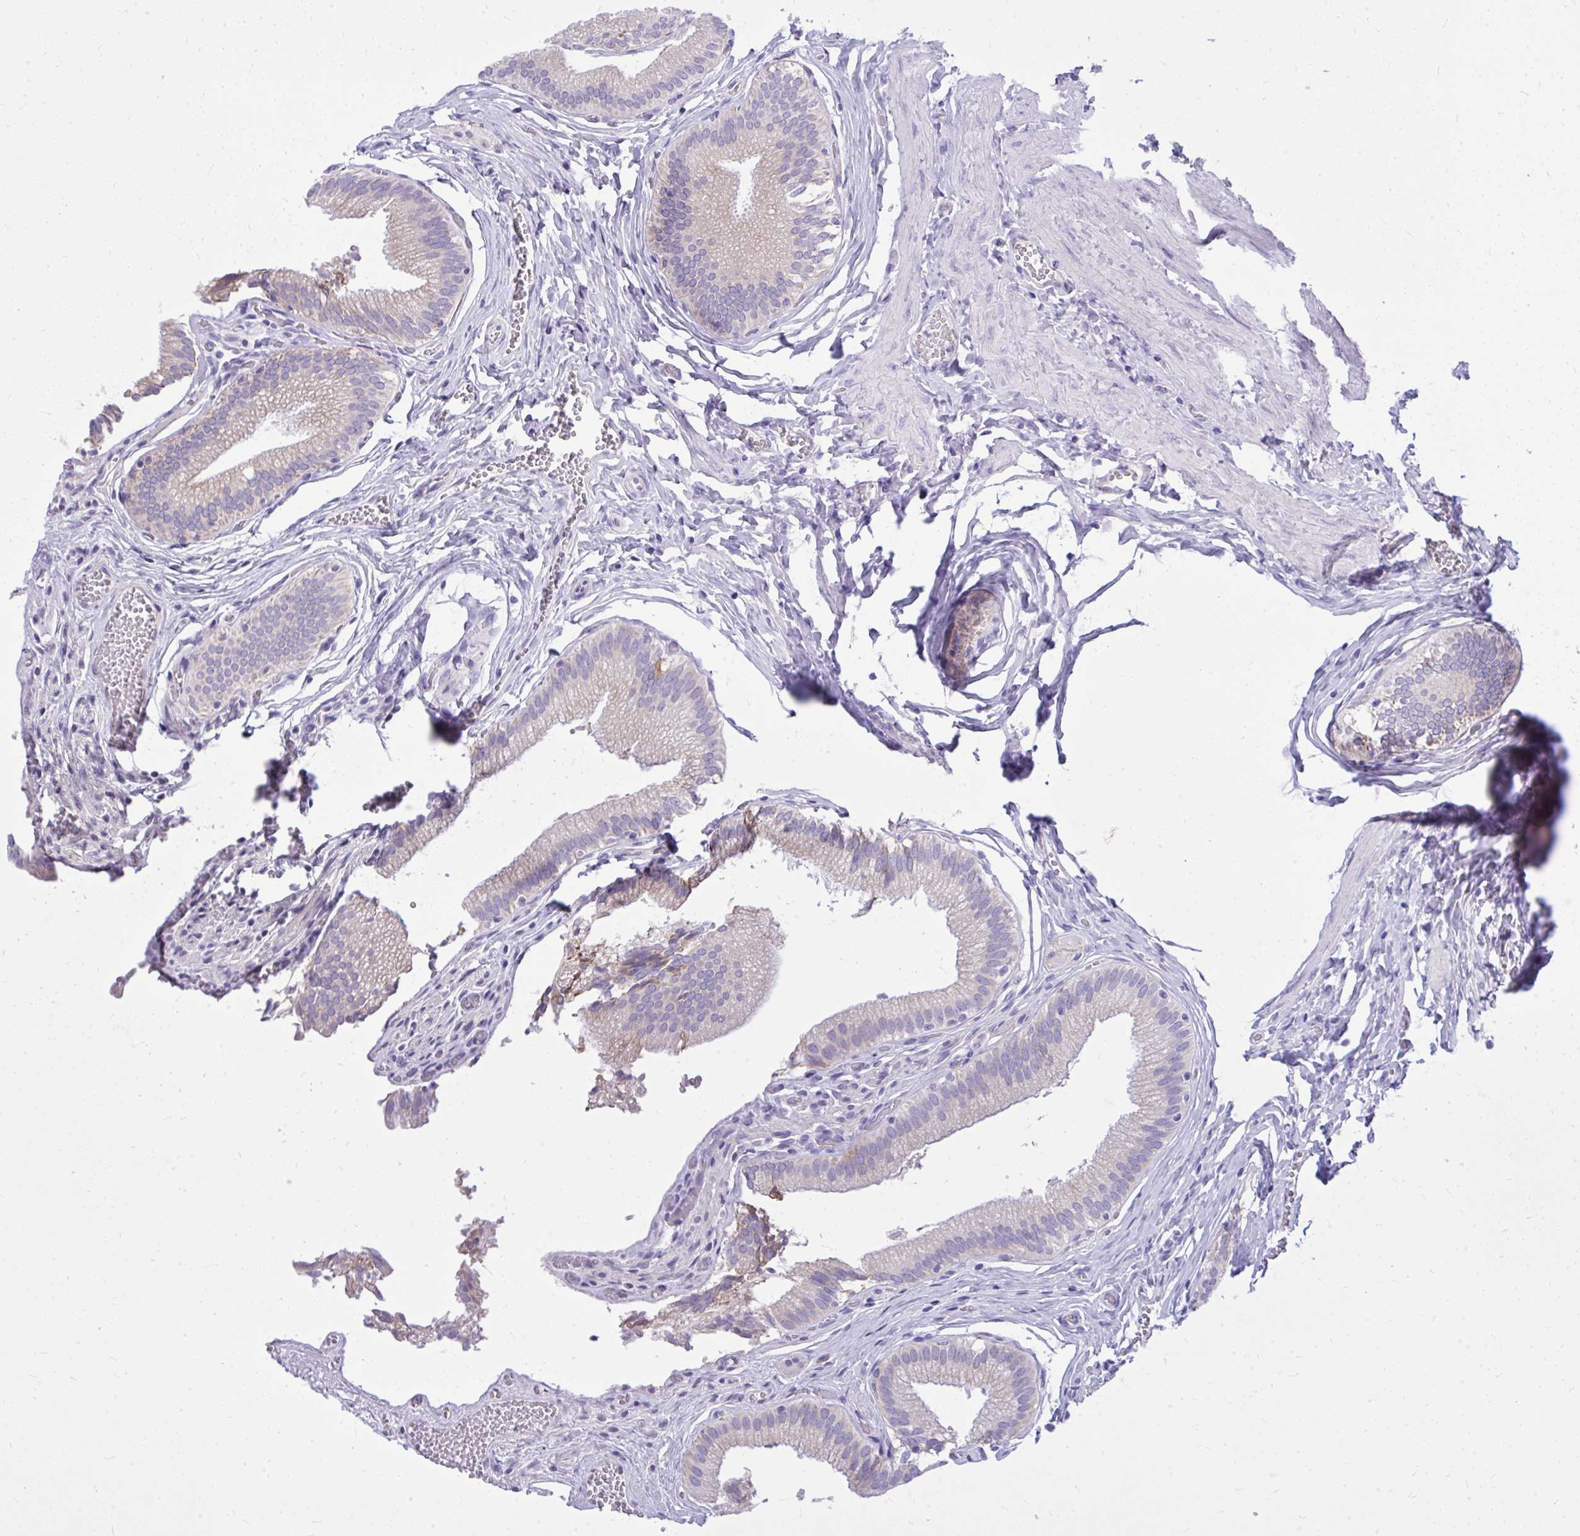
{"staining": {"intensity": "weak", "quantity": "25%-75%", "location": "cytoplasmic/membranous"}, "tissue": "gallbladder", "cell_type": "Glandular cells", "image_type": "normal", "snomed": [{"axis": "morphology", "description": "Normal tissue, NOS"}, {"axis": "topography", "description": "Gallbladder"}, {"axis": "topography", "description": "Peripheral nerve tissue"}], "caption": "Immunohistochemistry micrograph of unremarkable gallbladder stained for a protein (brown), which reveals low levels of weak cytoplasmic/membranous expression in approximately 25%-75% of glandular cells.", "gene": "NNMT", "patient": {"sex": "male", "age": 17}}